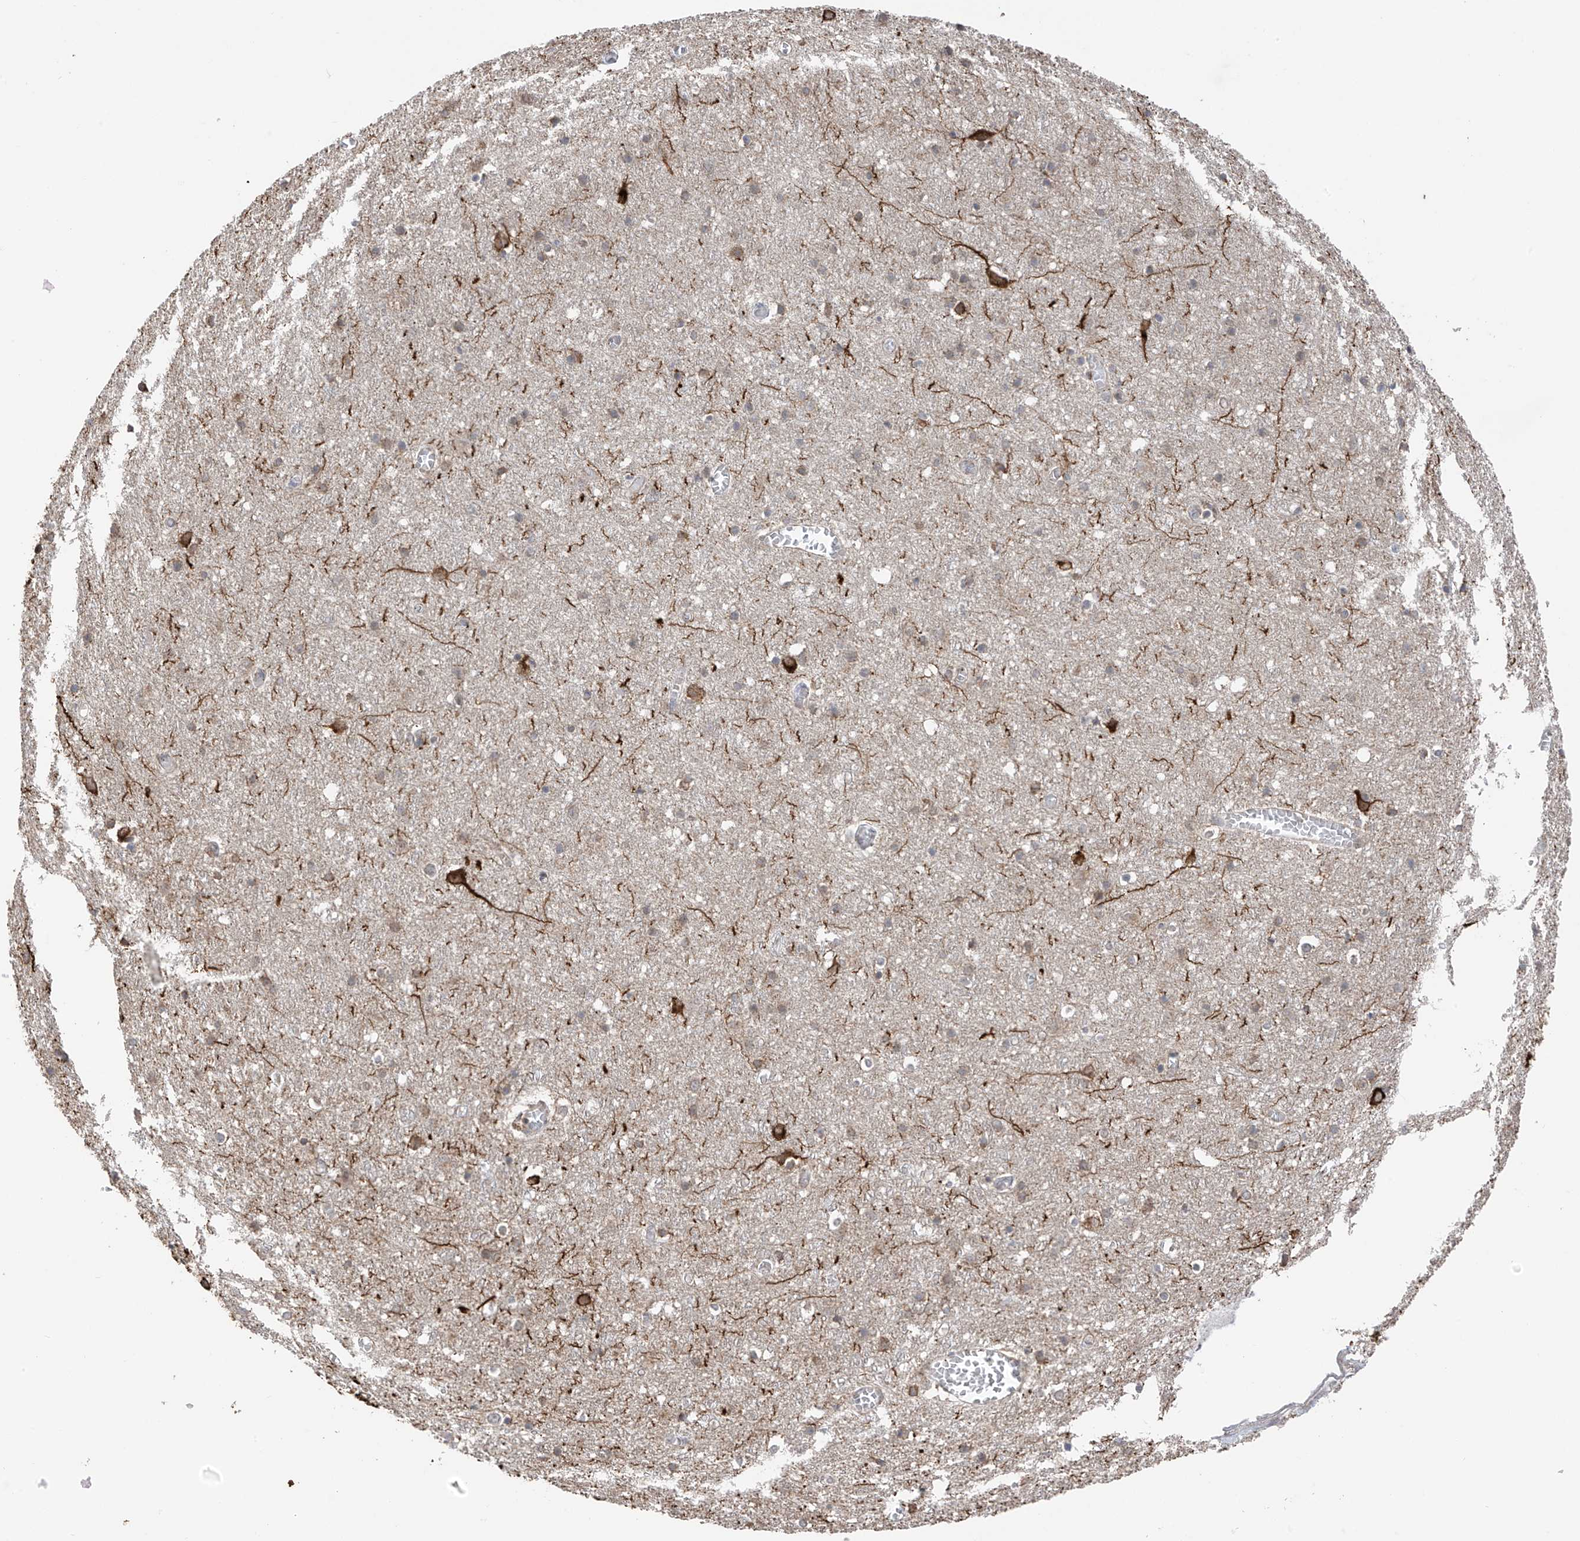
{"staining": {"intensity": "weak", "quantity": "25%-75%", "location": "cytoplasmic/membranous"}, "tissue": "cerebral cortex", "cell_type": "Endothelial cells", "image_type": "normal", "snomed": [{"axis": "morphology", "description": "Normal tissue, NOS"}, {"axis": "topography", "description": "Cerebral cortex"}], "caption": "Immunohistochemical staining of normal human cerebral cortex shows low levels of weak cytoplasmic/membranous staining in approximately 25%-75% of endothelial cells. (DAB (3,3'-diaminobenzidine) IHC, brown staining for protein, blue staining for nuclei).", "gene": "ZNF189", "patient": {"sex": "female", "age": 64}}